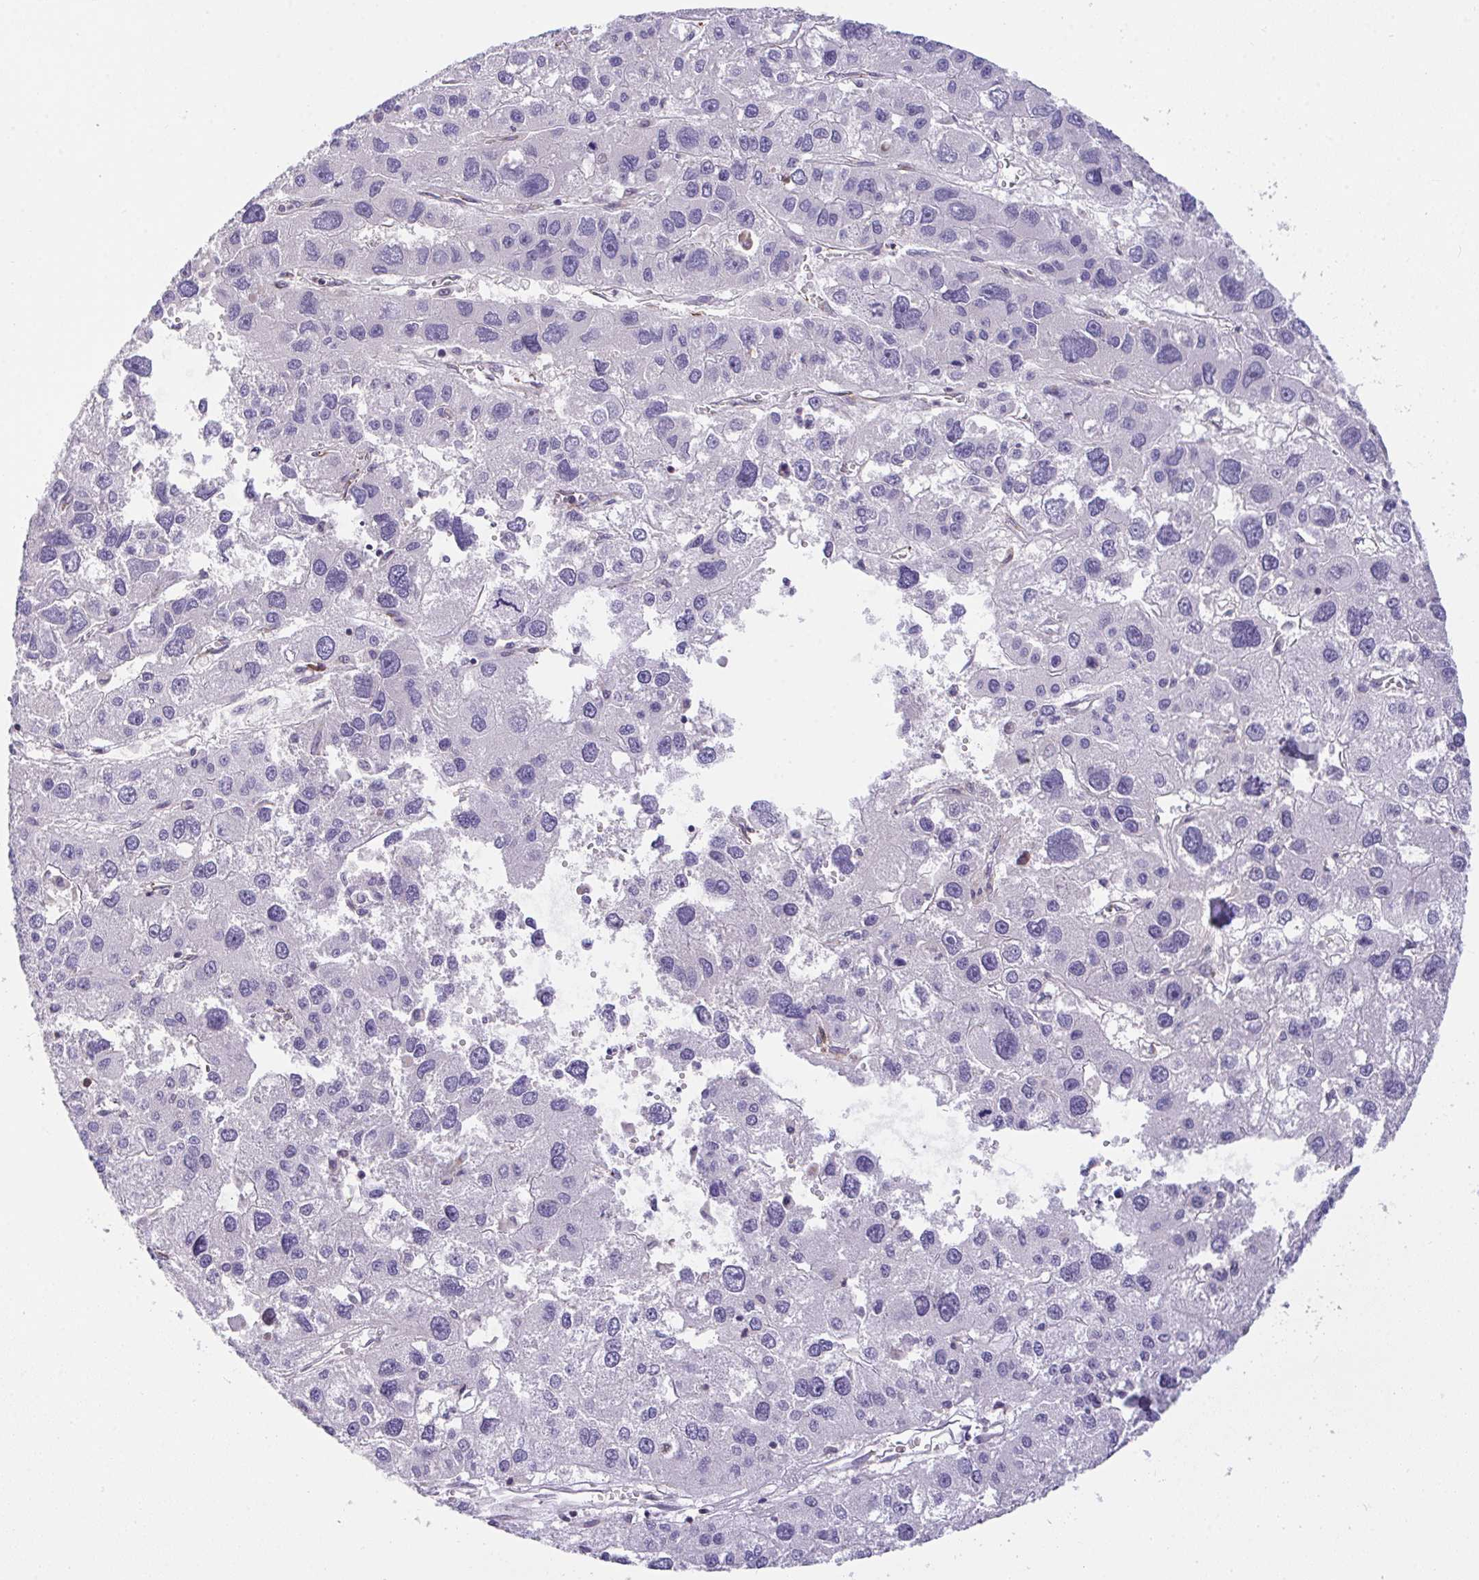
{"staining": {"intensity": "negative", "quantity": "none", "location": "none"}, "tissue": "liver cancer", "cell_type": "Tumor cells", "image_type": "cancer", "snomed": [{"axis": "morphology", "description": "Carcinoma, Hepatocellular, NOS"}, {"axis": "topography", "description": "Liver"}], "caption": "Tumor cells are negative for brown protein staining in liver cancer.", "gene": "SEMA6B", "patient": {"sex": "male", "age": 73}}